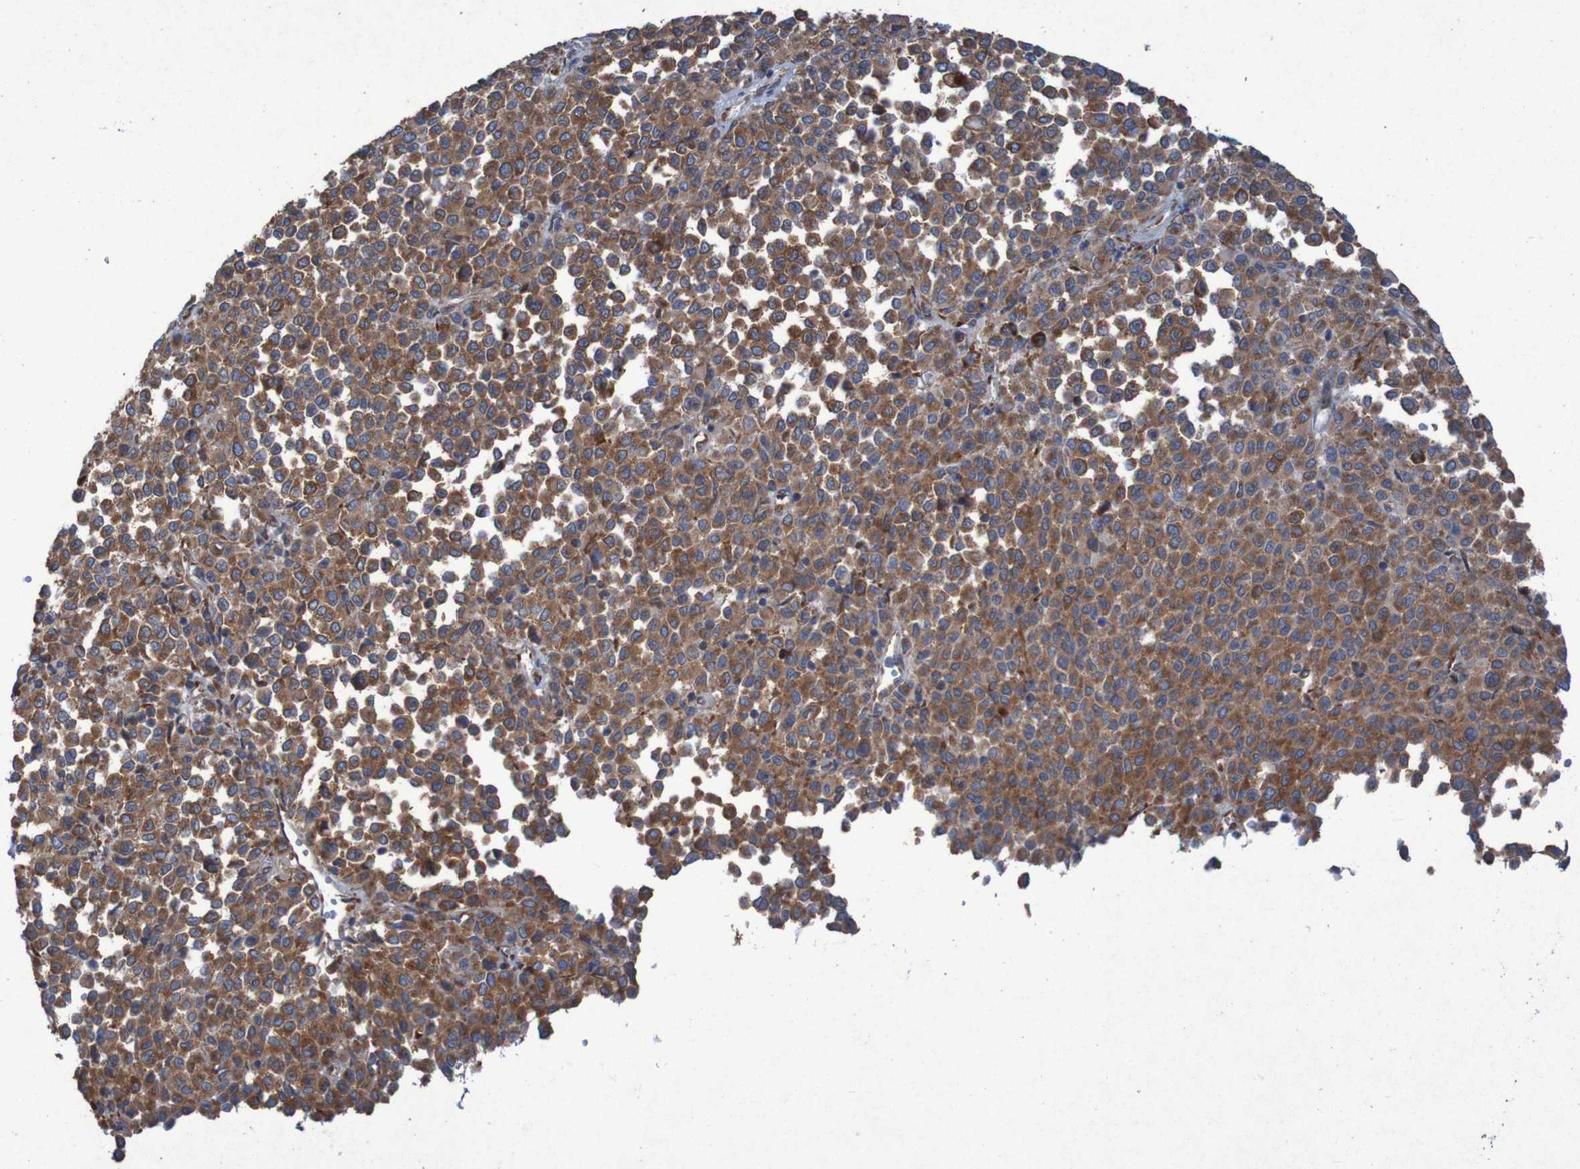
{"staining": {"intensity": "moderate", "quantity": ">75%", "location": "cytoplasmic/membranous"}, "tissue": "melanoma", "cell_type": "Tumor cells", "image_type": "cancer", "snomed": [{"axis": "morphology", "description": "Malignant melanoma, Metastatic site"}, {"axis": "topography", "description": "Pancreas"}], "caption": "Immunohistochemical staining of melanoma exhibits medium levels of moderate cytoplasmic/membranous protein staining in approximately >75% of tumor cells. (IHC, brightfield microscopy, high magnification).", "gene": "RPL10", "patient": {"sex": "female", "age": 30}}